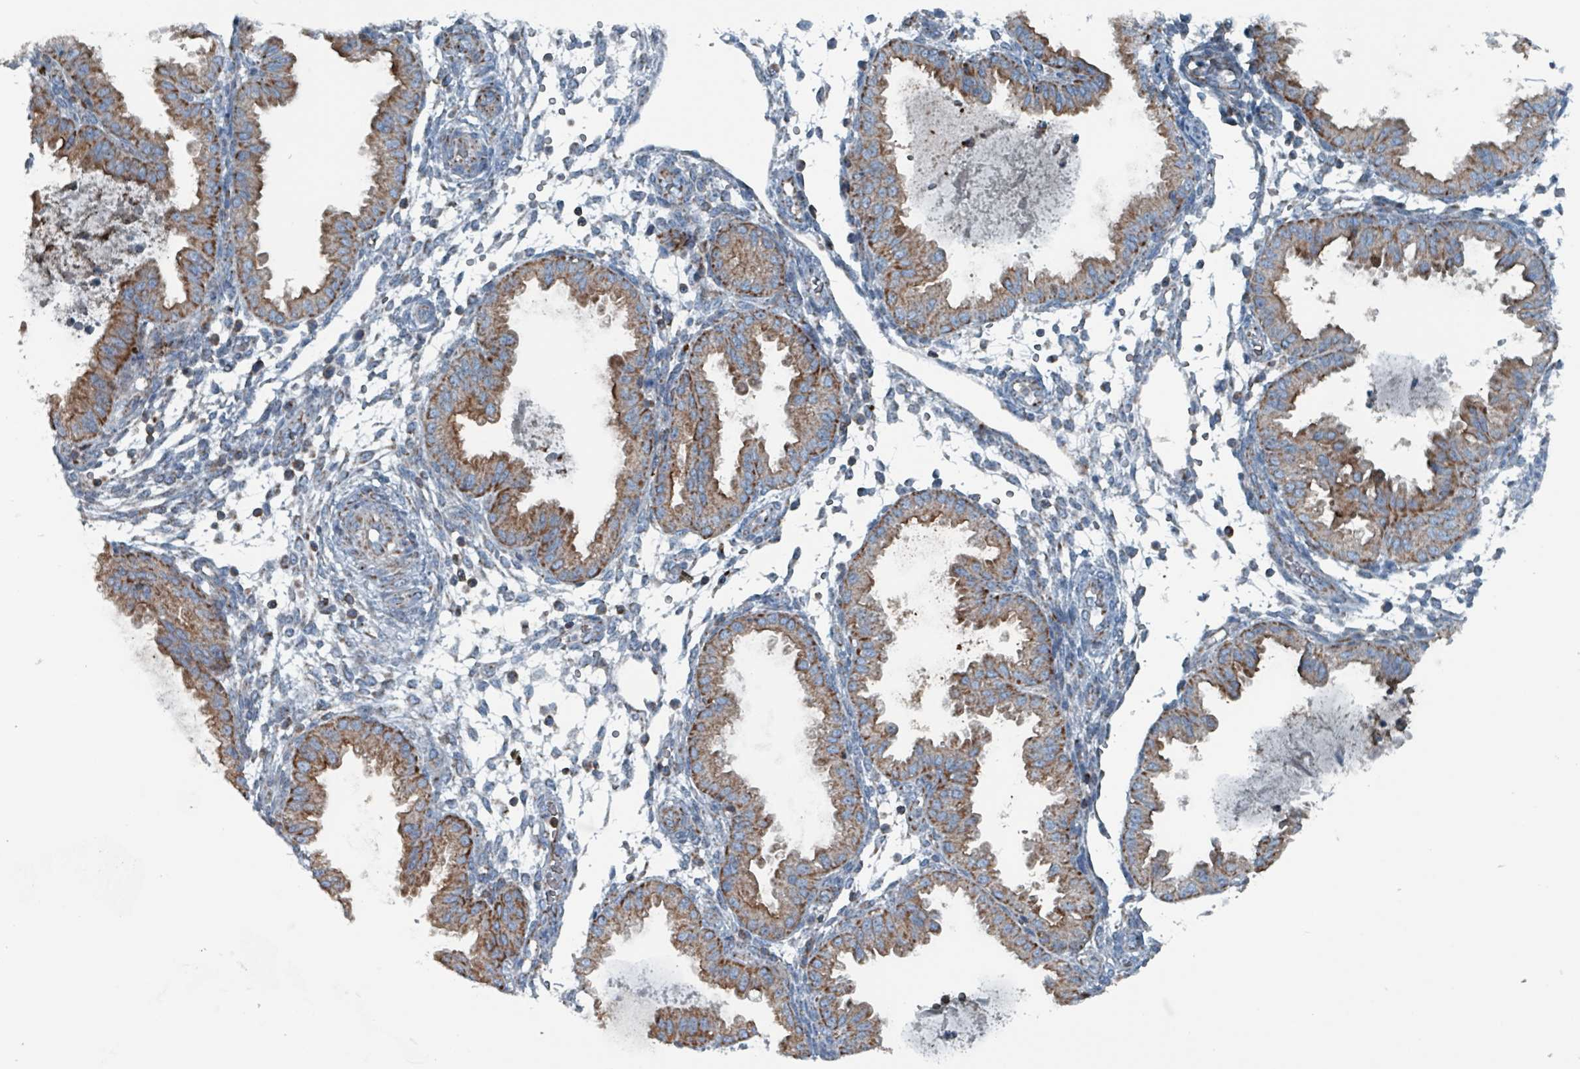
{"staining": {"intensity": "negative", "quantity": "none", "location": "none"}, "tissue": "endometrium", "cell_type": "Cells in endometrial stroma", "image_type": "normal", "snomed": [{"axis": "morphology", "description": "Normal tissue, NOS"}, {"axis": "topography", "description": "Endometrium"}], "caption": "IHC of unremarkable endometrium exhibits no positivity in cells in endometrial stroma.", "gene": "ABHD18", "patient": {"sex": "female", "age": 33}}